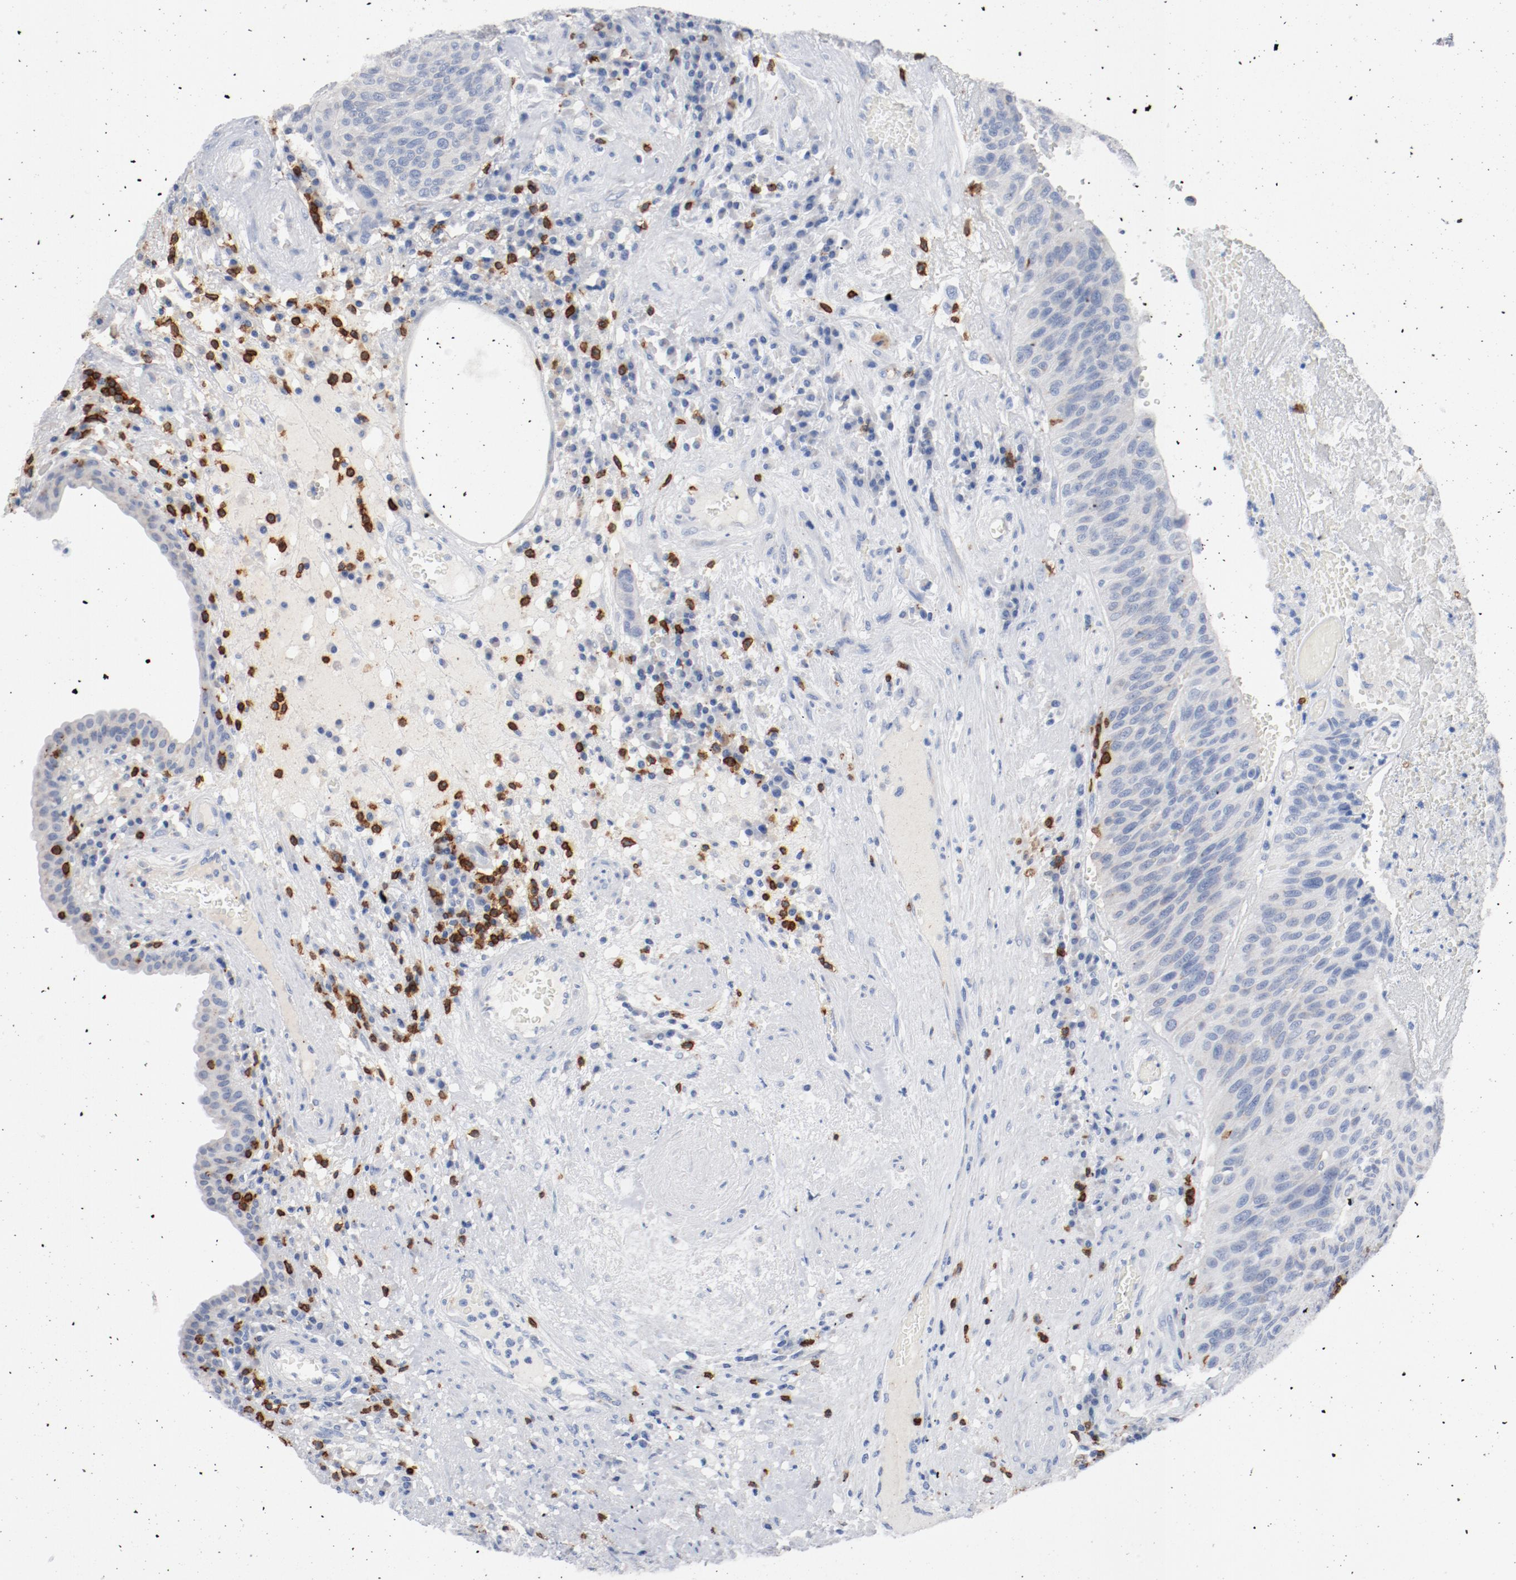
{"staining": {"intensity": "negative", "quantity": "none", "location": "none"}, "tissue": "urothelial cancer", "cell_type": "Tumor cells", "image_type": "cancer", "snomed": [{"axis": "morphology", "description": "Urothelial carcinoma, High grade"}, {"axis": "topography", "description": "Urinary bladder"}], "caption": "Immunohistochemistry of urothelial carcinoma (high-grade) exhibits no positivity in tumor cells. The staining was performed using DAB (3,3'-diaminobenzidine) to visualize the protein expression in brown, while the nuclei were stained in blue with hematoxylin (Magnification: 20x).", "gene": "CD247", "patient": {"sex": "male", "age": 66}}